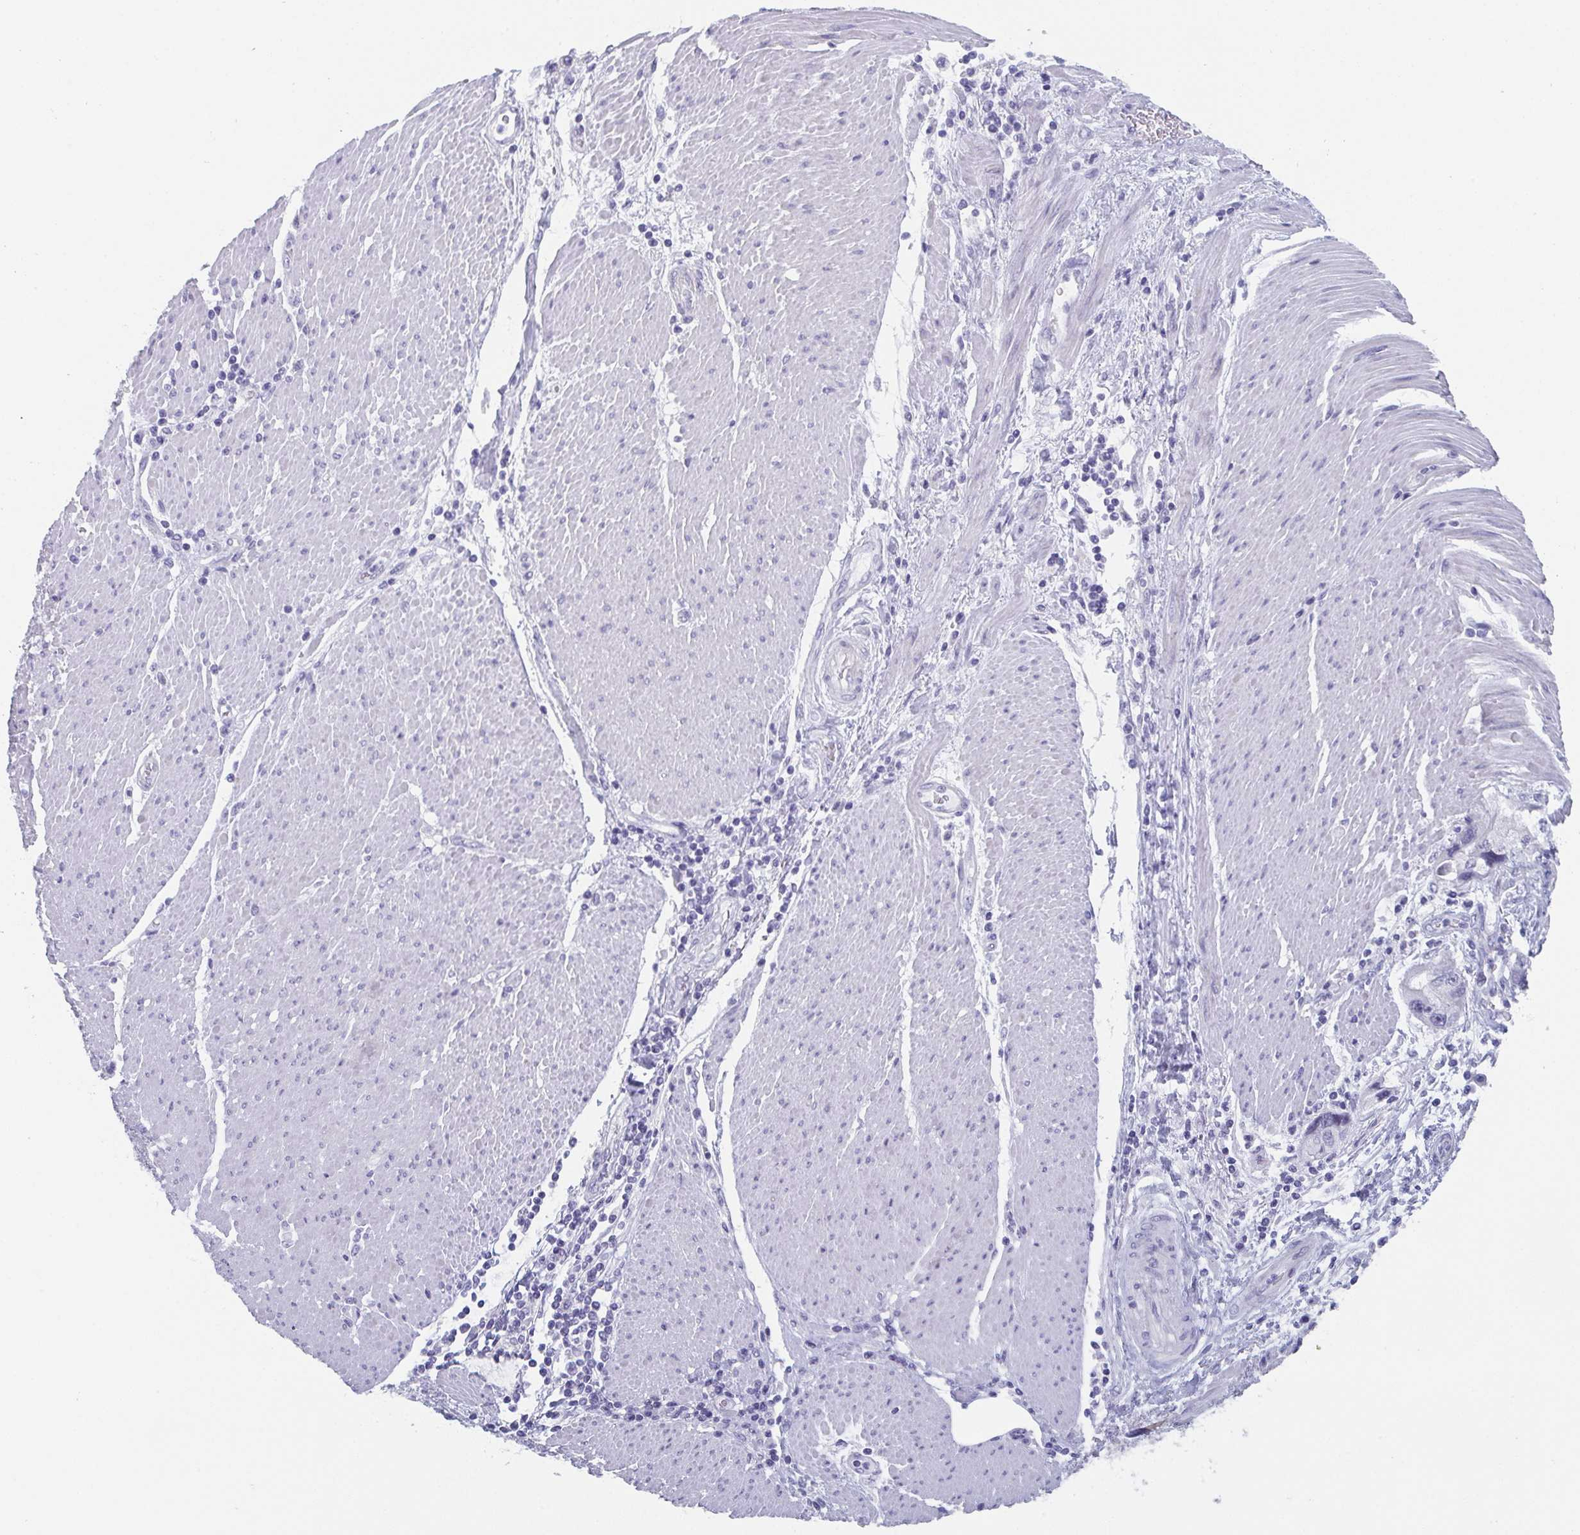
{"staining": {"intensity": "negative", "quantity": "none", "location": "none"}, "tissue": "stomach cancer", "cell_type": "Tumor cells", "image_type": "cancer", "snomed": [{"axis": "morphology", "description": "Adenocarcinoma, NOS"}, {"axis": "topography", "description": "Pancreas"}, {"axis": "topography", "description": "Stomach, upper"}], "caption": "This image is of adenocarcinoma (stomach) stained with IHC to label a protein in brown with the nuclei are counter-stained blue. There is no expression in tumor cells.", "gene": "DYDC2", "patient": {"sex": "male", "age": 77}}